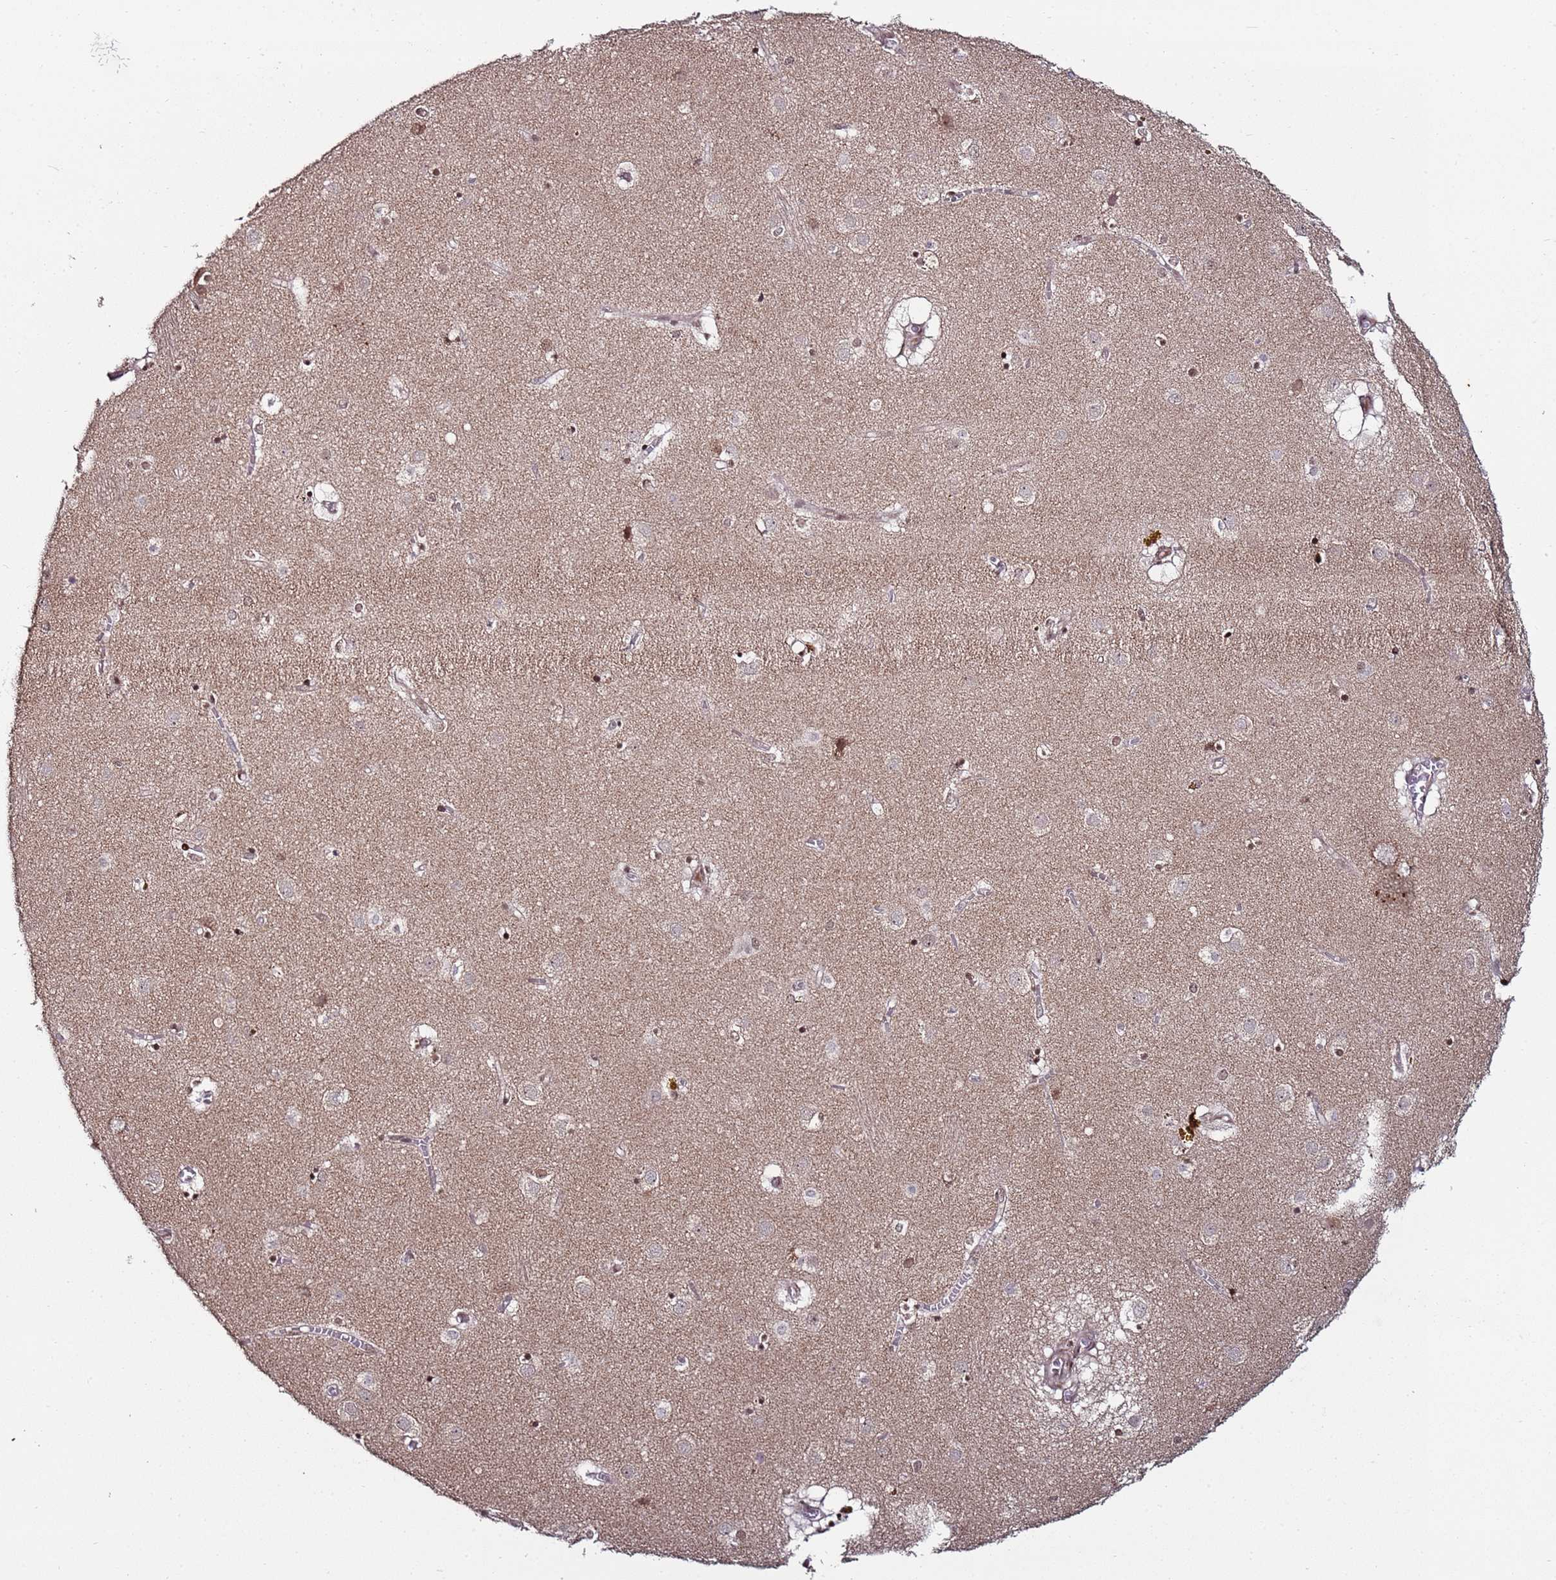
{"staining": {"intensity": "moderate", "quantity": "<25%", "location": "nuclear"}, "tissue": "caudate", "cell_type": "Glial cells", "image_type": "normal", "snomed": [{"axis": "morphology", "description": "Normal tissue, NOS"}, {"axis": "topography", "description": "Lateral ventricle wall"}], "caption": "Glial cells exhibit low levels of moderate nuclear positivity in about <25% of cells in normal caudate. The staining was performed using DAB to visualize the protein expression in brown, while the nuclei were stained in blue with hematoxylin (Magnification: 20x).", "gene": "PPM1H", "patient": {"sex": "male", "age": 70}}